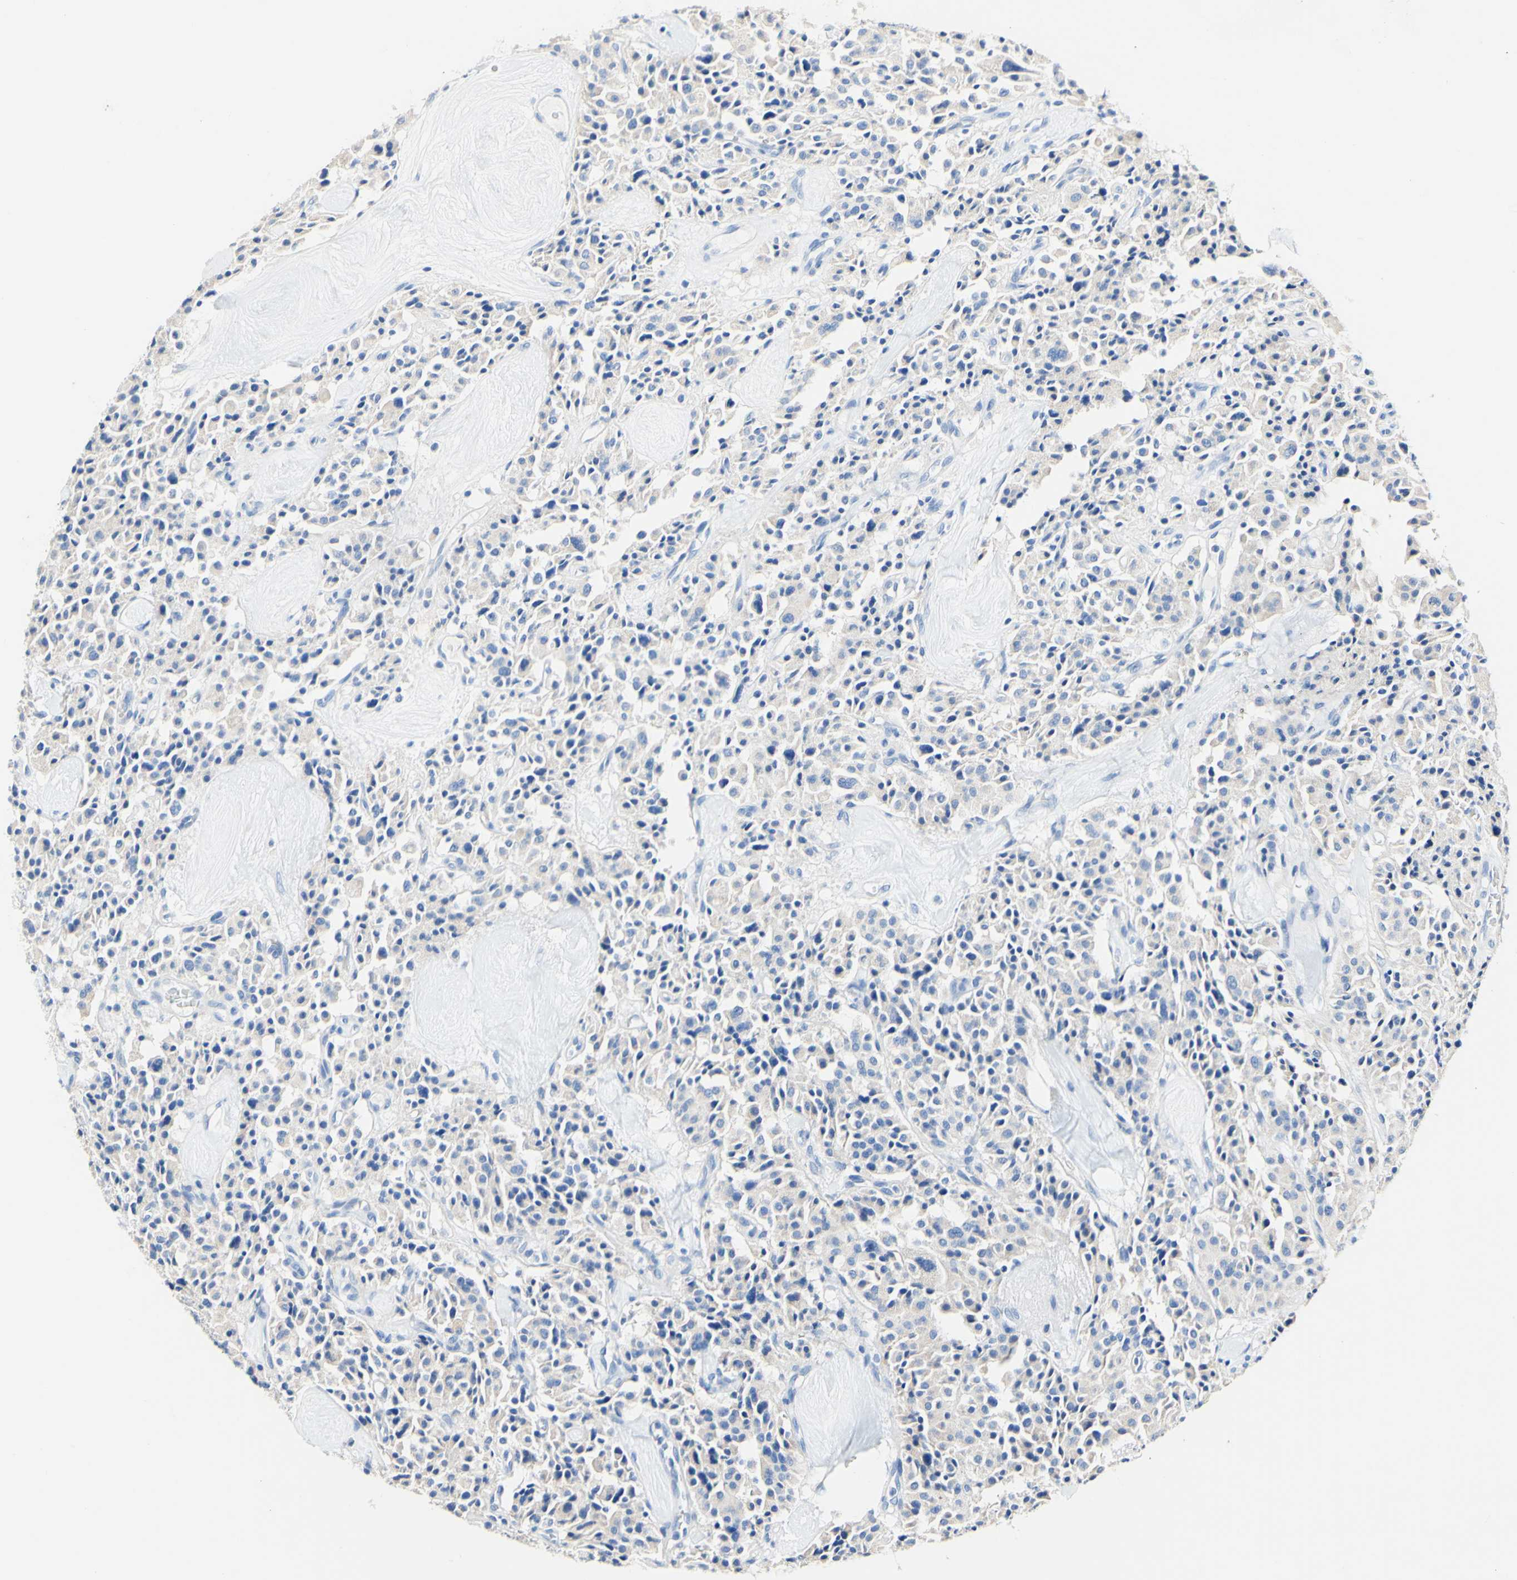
{"staining": {"intensity": "negative", "quantity": "none", "location": "none"}, "tissue": "carcinoid", "cell_type": "Tumor cells", "image_type": "cancer", "snomed": [{"axis": "morphology", "description": "Carcinoid, malignant, NOS"}, {"axis": "topography", "description": "Lung"}], "caption": "High power microscopy image of an IHC histopathology image of carcinoid, revealing no significant expression in tumor cells. (DAB (3,3'-diaminobenzidine) immunohistochemistry with hematoxylin counter stain).", "gene": "DSC2", "patient": {"sex": "male", "age": 30}}